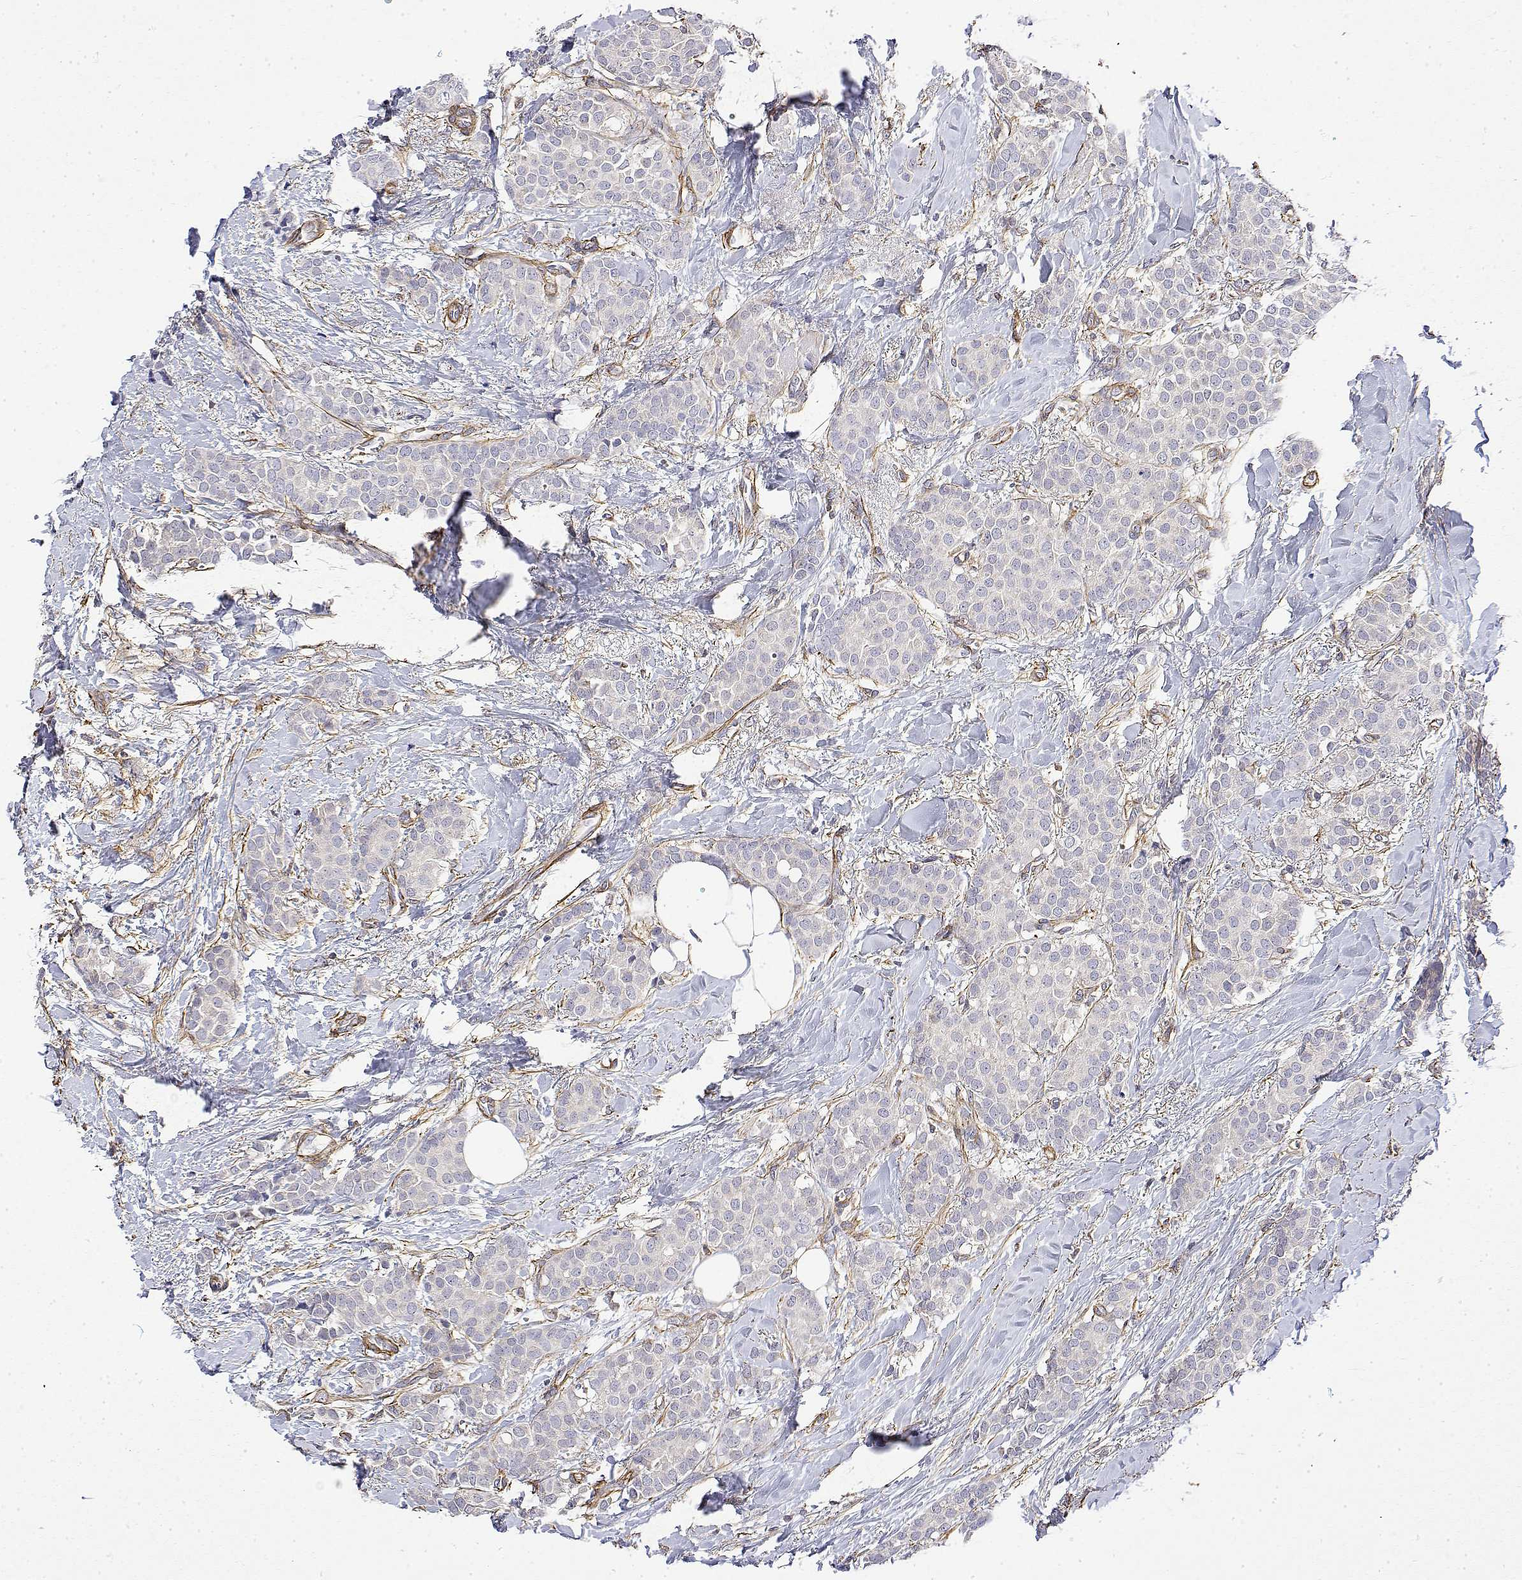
{"staining": {"intensity": "negative", "quantity": "none", "location": "none"}, "tissue": "breast cancer", "cell_type": "Tumor cells", "image_type": "cancer", "snomed": [{"axis": "morphology", "description": "Duct carcinoma"}, {"axis": "topography", "description": "Breast"}], "caption": "High magnification brightfield microscopy of infiltrating ductal carcinoma (breast) stained with DAB (3,3'-diaminobenzidine) (brown) and counterstained with hematoxylin (blue): tumor cells show no significant staining.", "gene": "SOWAHD", "patient": {"sex": "female", "age": 79}}